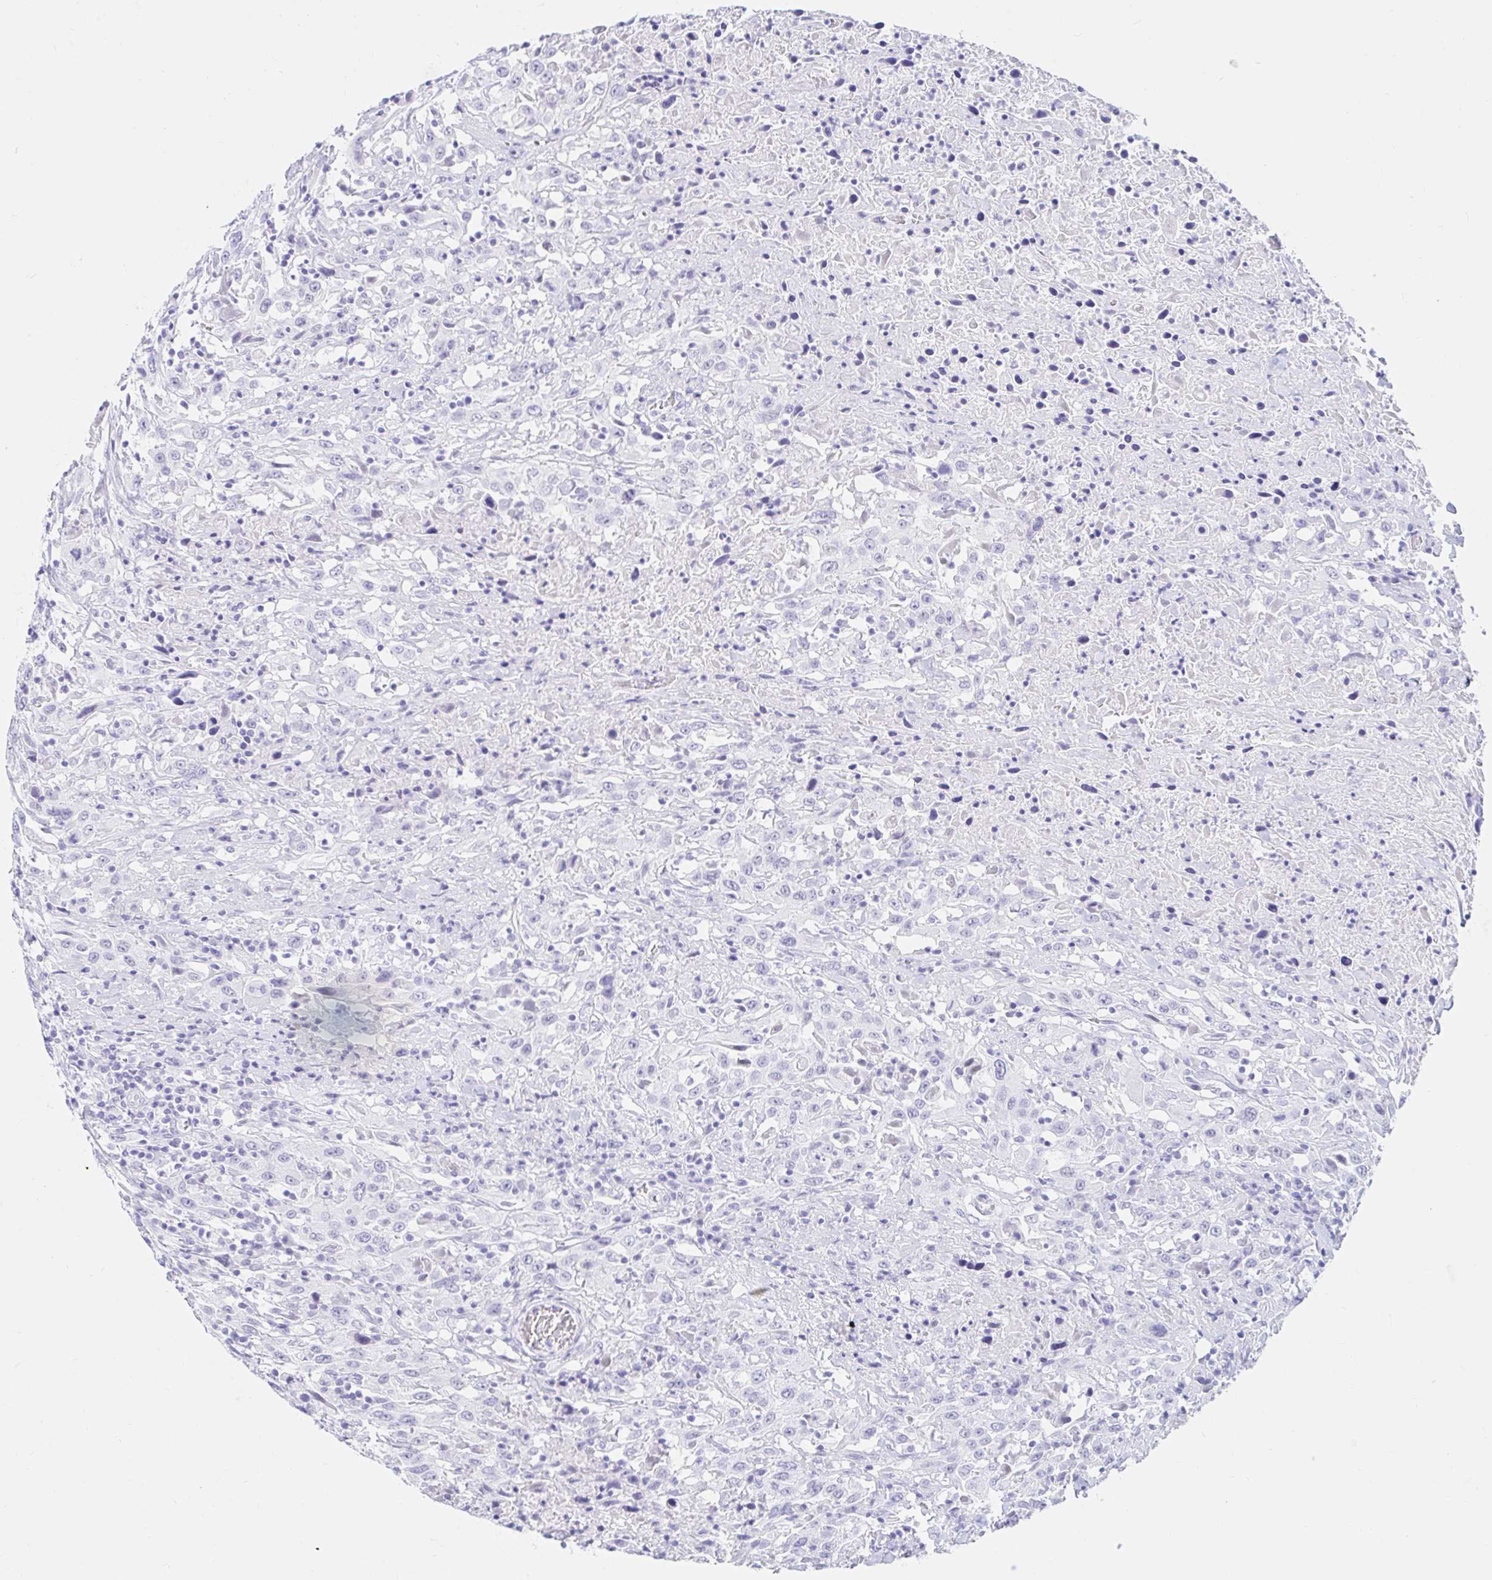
{"staining": {"intensity": "negative", "quantity": "none", "location": "none"}, "tissue": "urothelial cancer", "cell_type": "Tumor cells", "image_type": "cancer", "snomed": [{"axis": "morphology", "description": "Urothelial carcinoma, High grade"}, {"axis": "topography", "description": "Urinary bladder"}], "caption": "The IHC histopathology image has no significant staining in tumor cells of urothelial cancer tissue.", "gene": "OR6T1", "patient": {"sex": "male", "age": 61}}